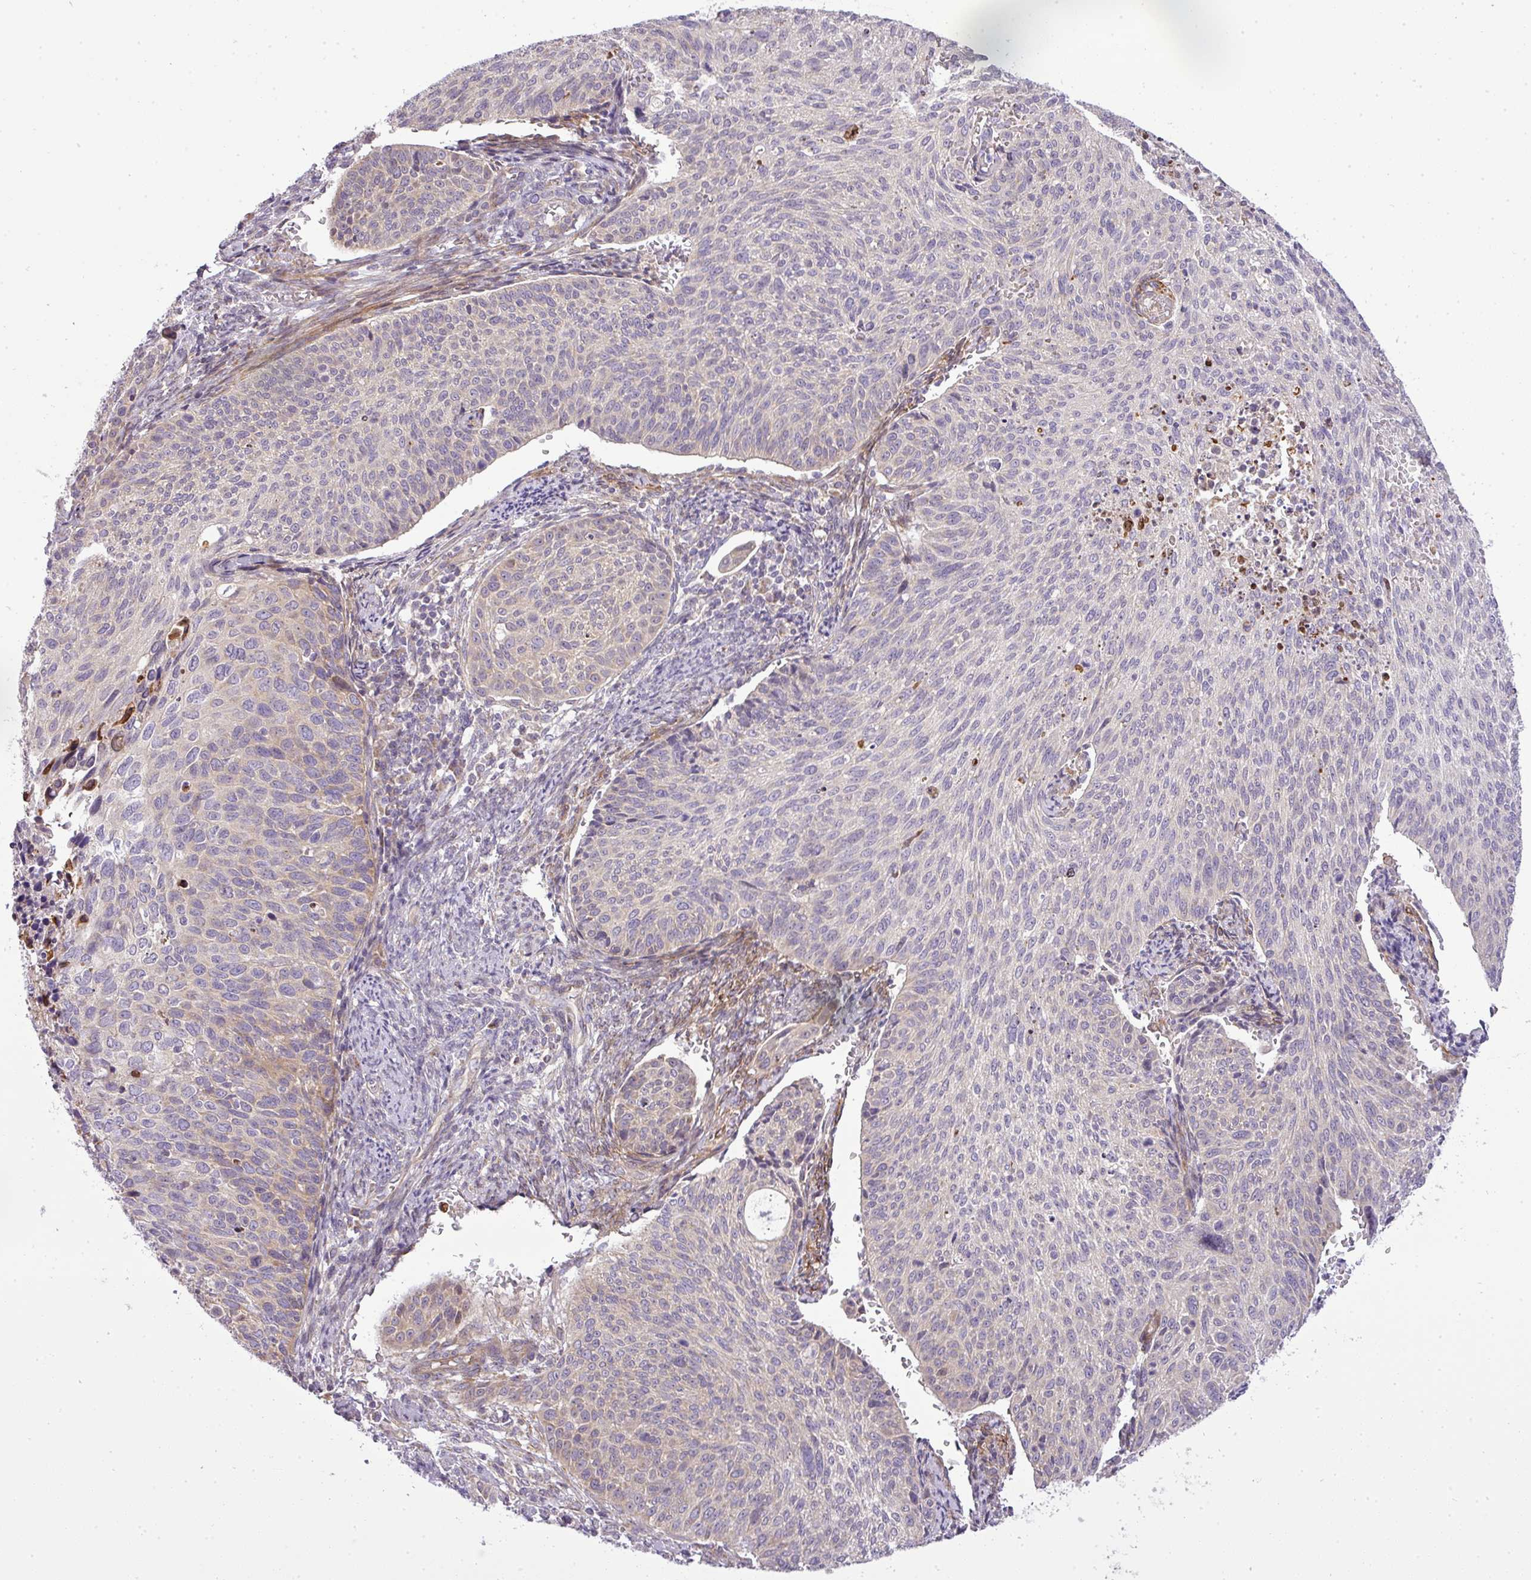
{"staining": {"intensity": "negative", "quantity": "none", "location": "none"}, "tissue": "cervical cancer", "cell_type": "Tumor cells", "image_type": "cancer", "snomed": [{"axis": "morphology", "description": "Squamous cell carcinoma, NOS"}, {"axis": "topography", "description": "Cervix"}], "caption": "Immunohistochemistry micrograph of neoplastic tissue: human squamous cell carcinoma (cervical) stained with DAB displays no significant protein staining in tumor cells.", "gene": "ZDHHC1", "patient": {"sex": "female", "age": 70}}